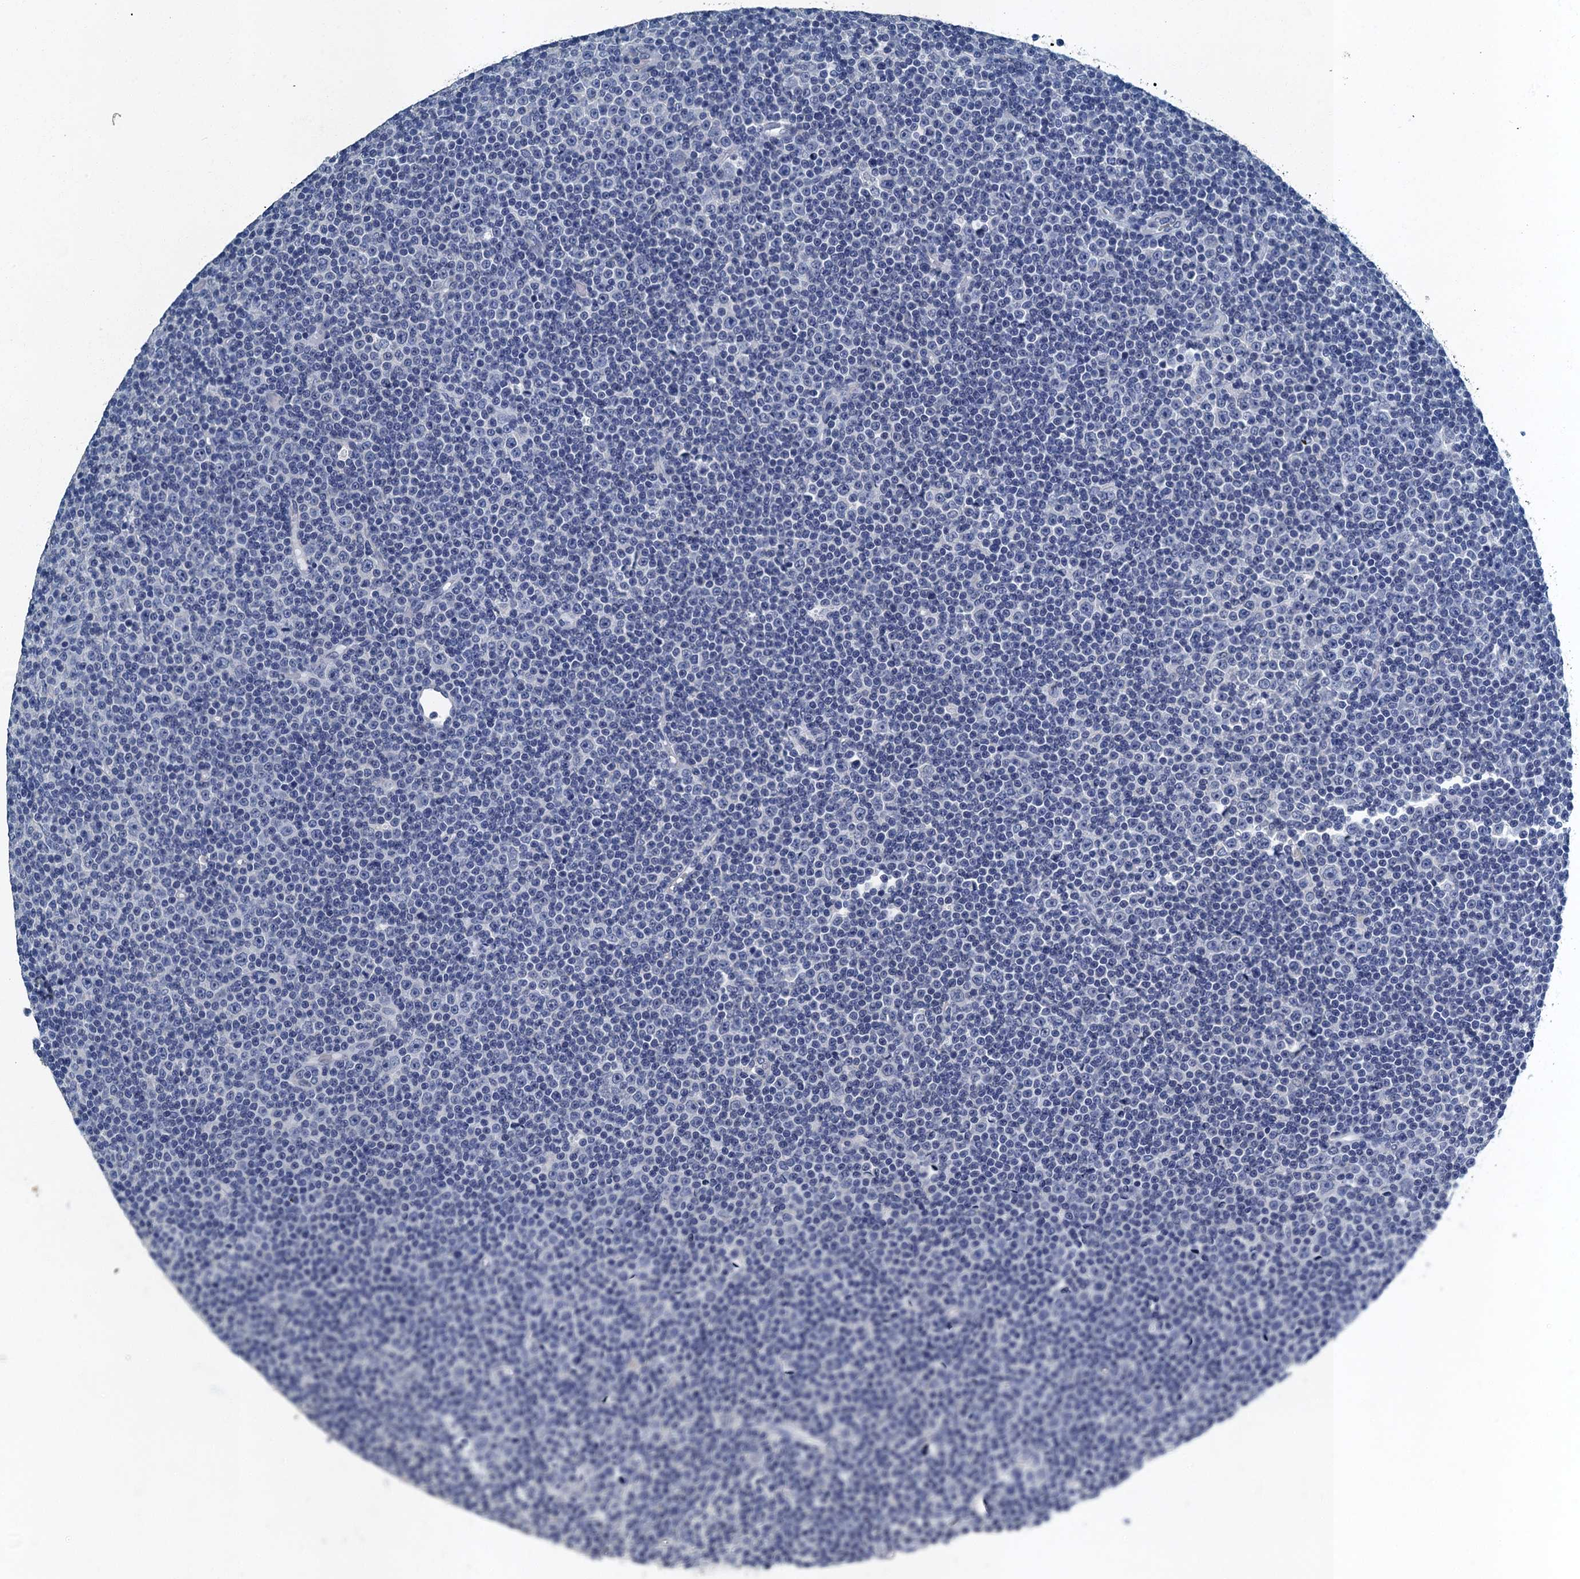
{"staining": {"intensity": "negative", "quantity": "none", "location": "none"}, "tissue": "lymphoma", "cell_type": "Tumor cells", "image_type": "cancer", "snomed": [{"axis": "morphology", "description": "Malignant lymphoma, non-Hodgkin's type, Low grade"}, {"axis": "topography", "description": "Lymph node"}], "caption": "Immunohistochemistry (IHC) micrograph of low-grade malignant lymphoma, non-Hodgkin's type stained for a protein (brown), which shows no positivity in tumor cells.", "gene": "GADL1", "patient": {"sex": "female", "age": 67}}